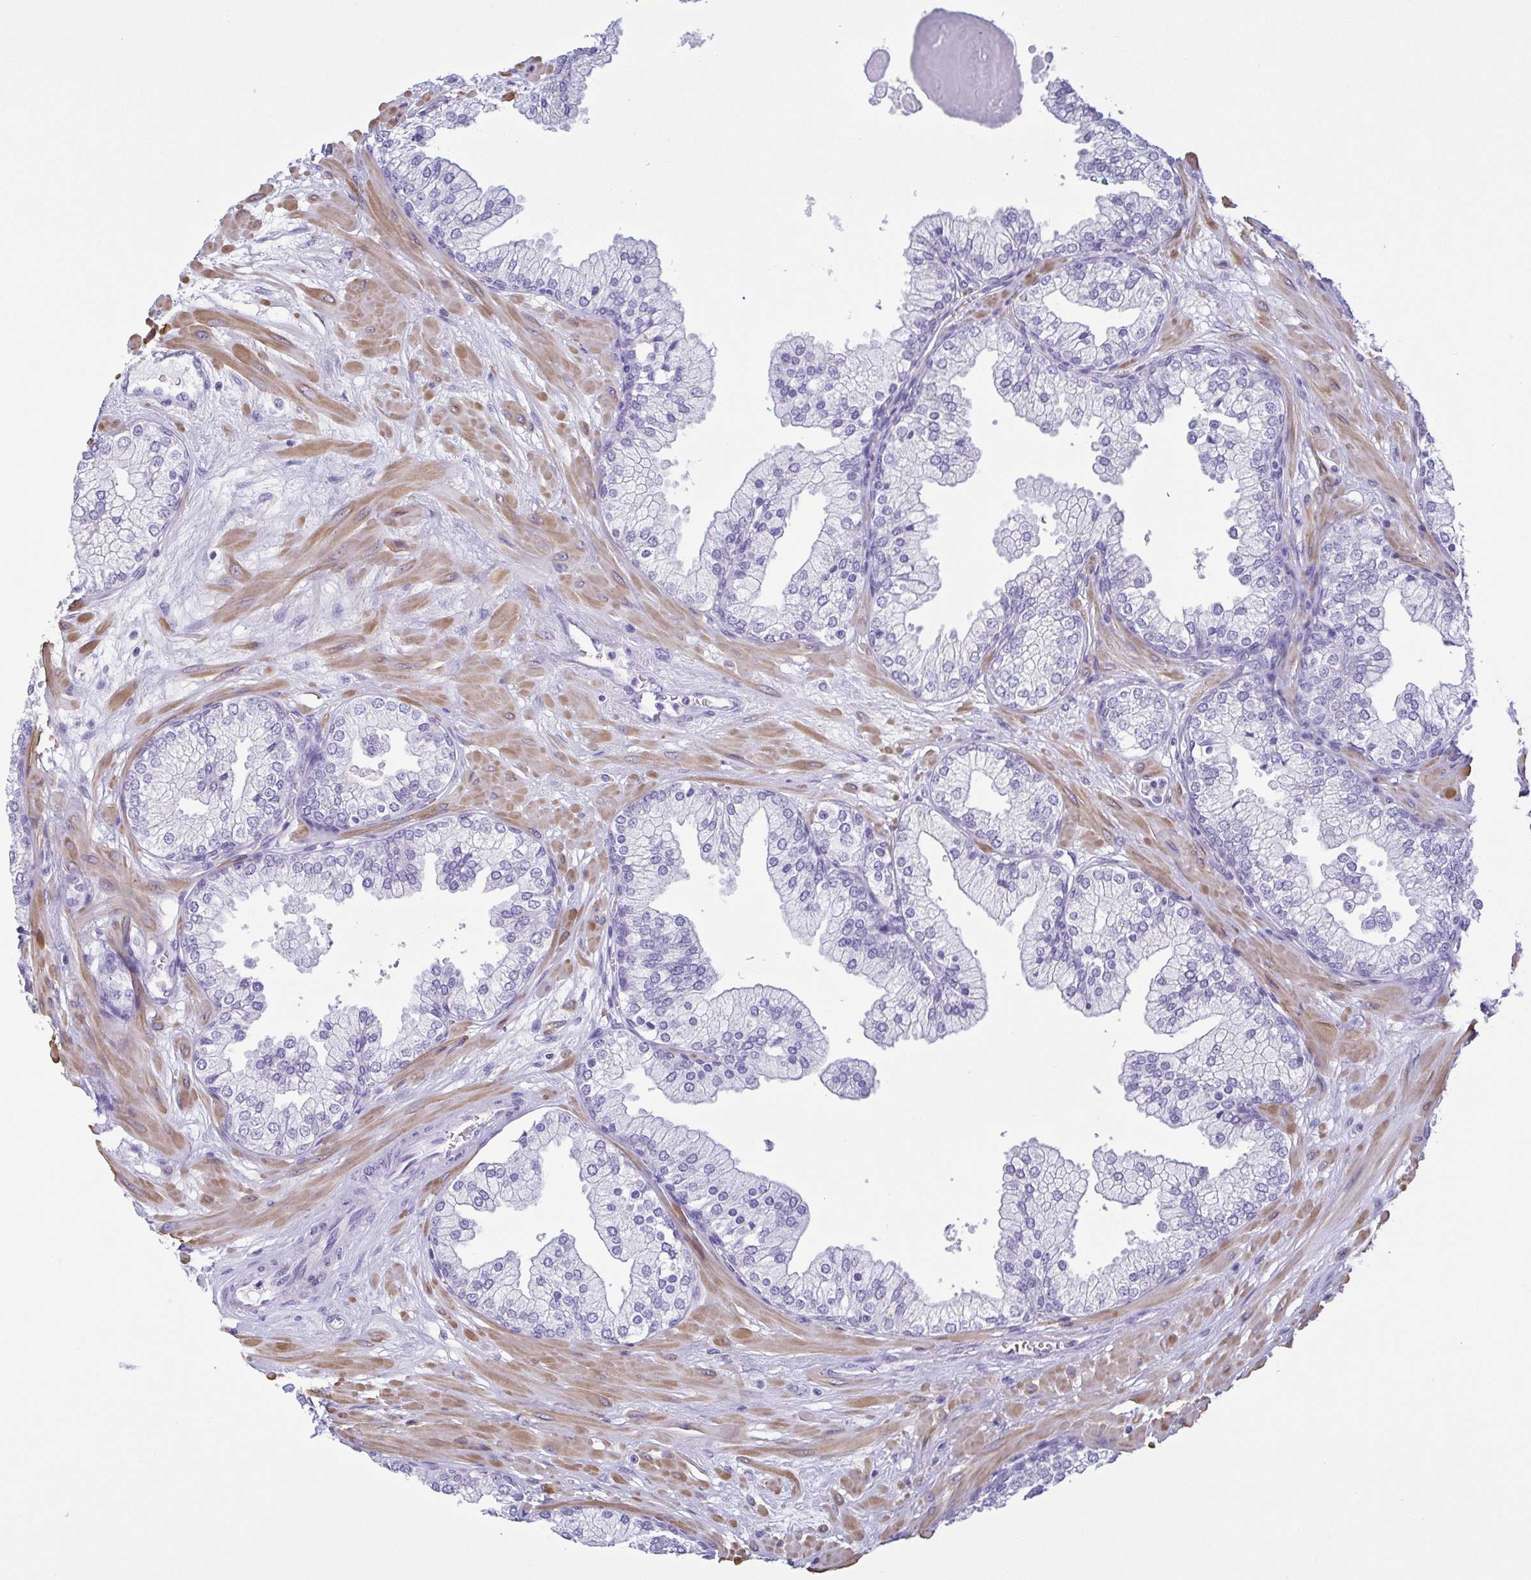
{"staining": {"intensity": "negative", "quantity": "none", "location": "none"}, "tissue": "prostate", "cell_type": "Glandular cells", "image_type": "normal", "snomed": [{"axis": "morphology", "description": "Normal tissue, NOS"}, {"axis": "topography", "description": "Prostate"}, {"axis": "topography", "description": "Peripheral nerve tissue"}], "caption": "IHC photomicrograph of unremarkable prostate: human prostate stained with DAB (3,3'-diaminobenzidine) shows no significant protein positivity in glandular cells.", "gene": "MYL7", "patient": {"sex": "male", "age": 61}}